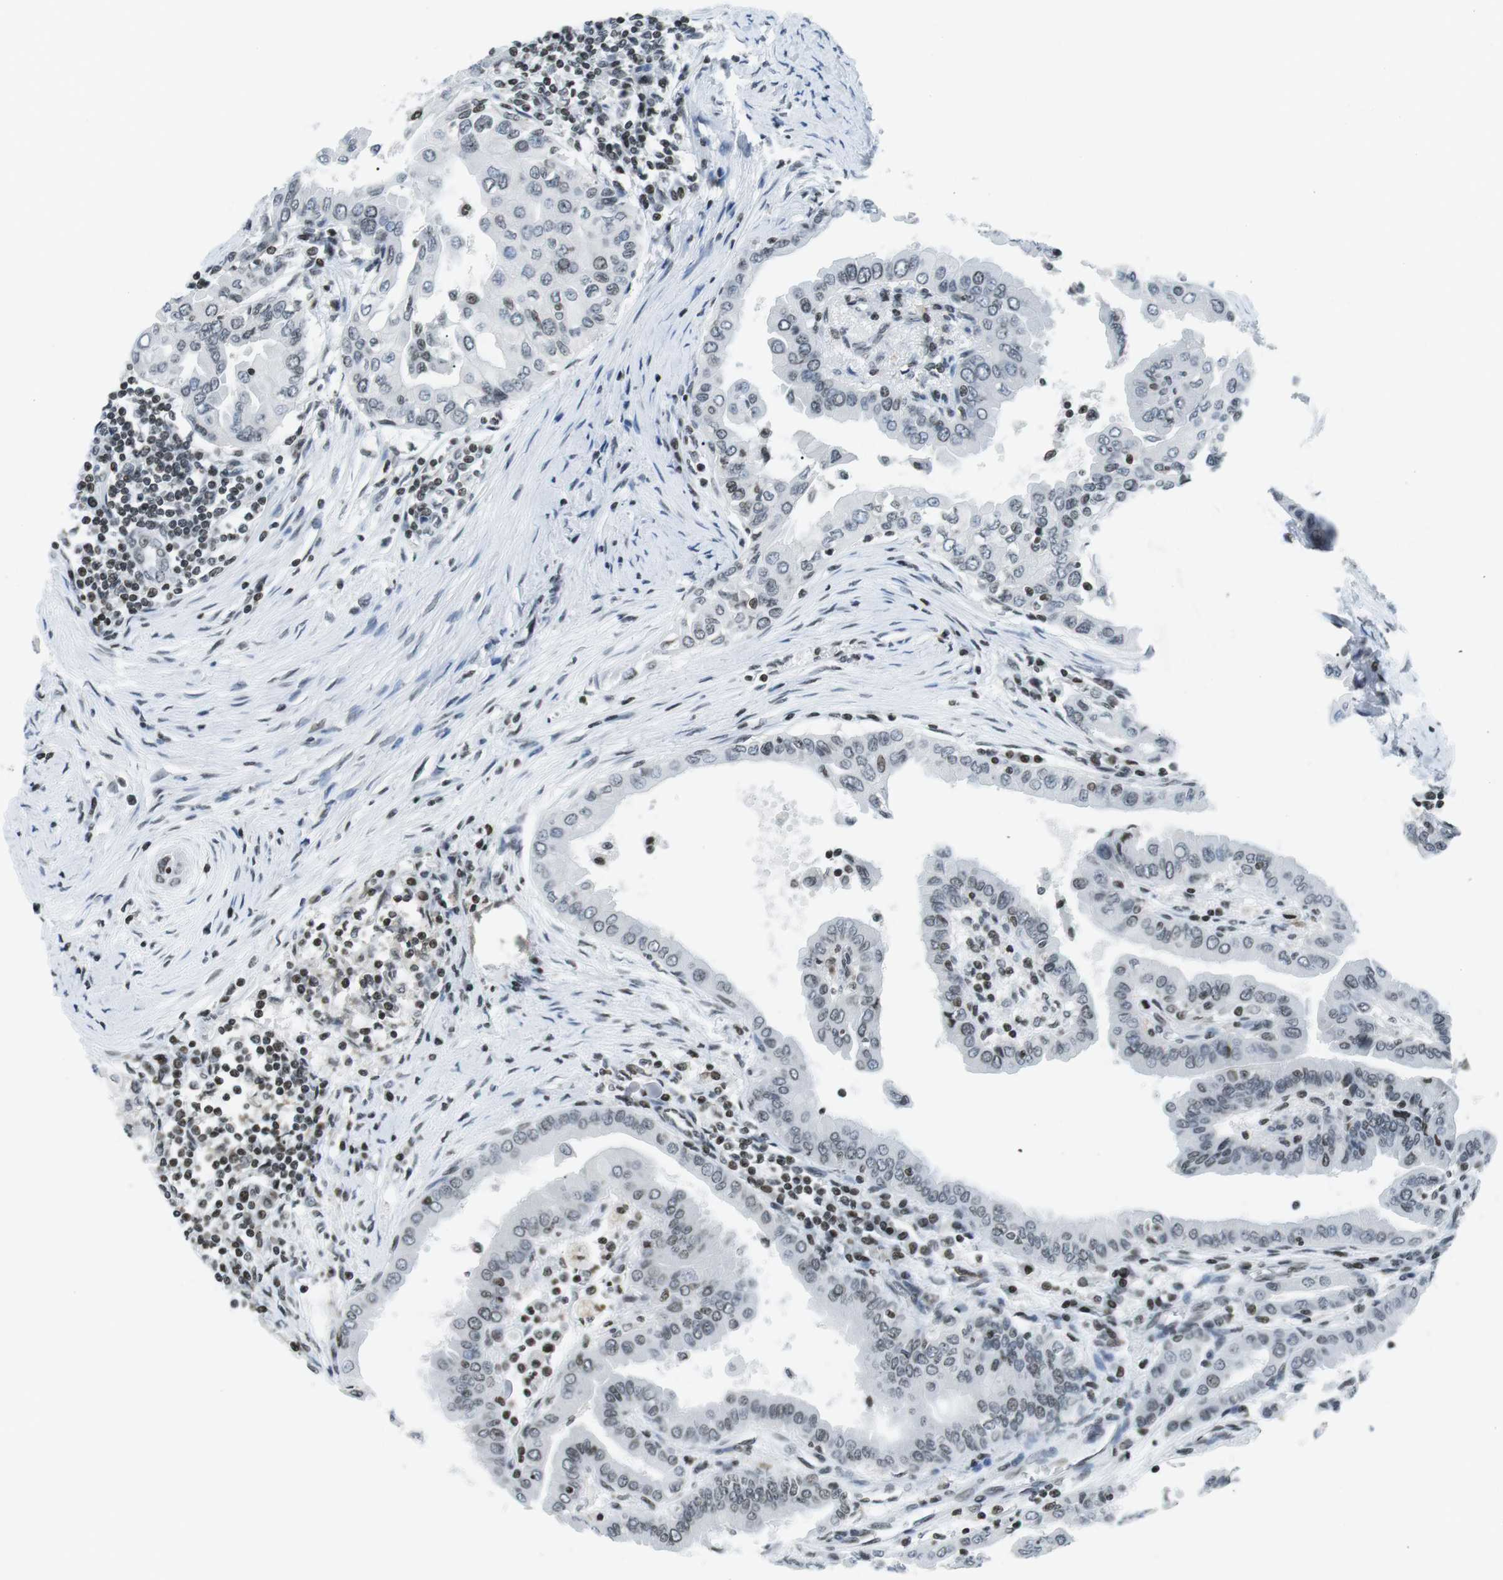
{"staining": {"intensity": "weak", "quantity": "<25%", "location": "nuclear"}, "tissue": "thyroid cancer", "cell_type": "Tumor cells", "image_type": "cancer", "snomed": [{"axis": "morphology", "description": "Papillary adenocarcinoma, NOS"}, {"axis": "topography", "description": "Thyroid gland"}], "caption": "Tumor cells show no significant staining in papillary adenocarcinoma (thyroid).", "gene": "E2F2", "patient": {"sex": "male", "age": 33}}